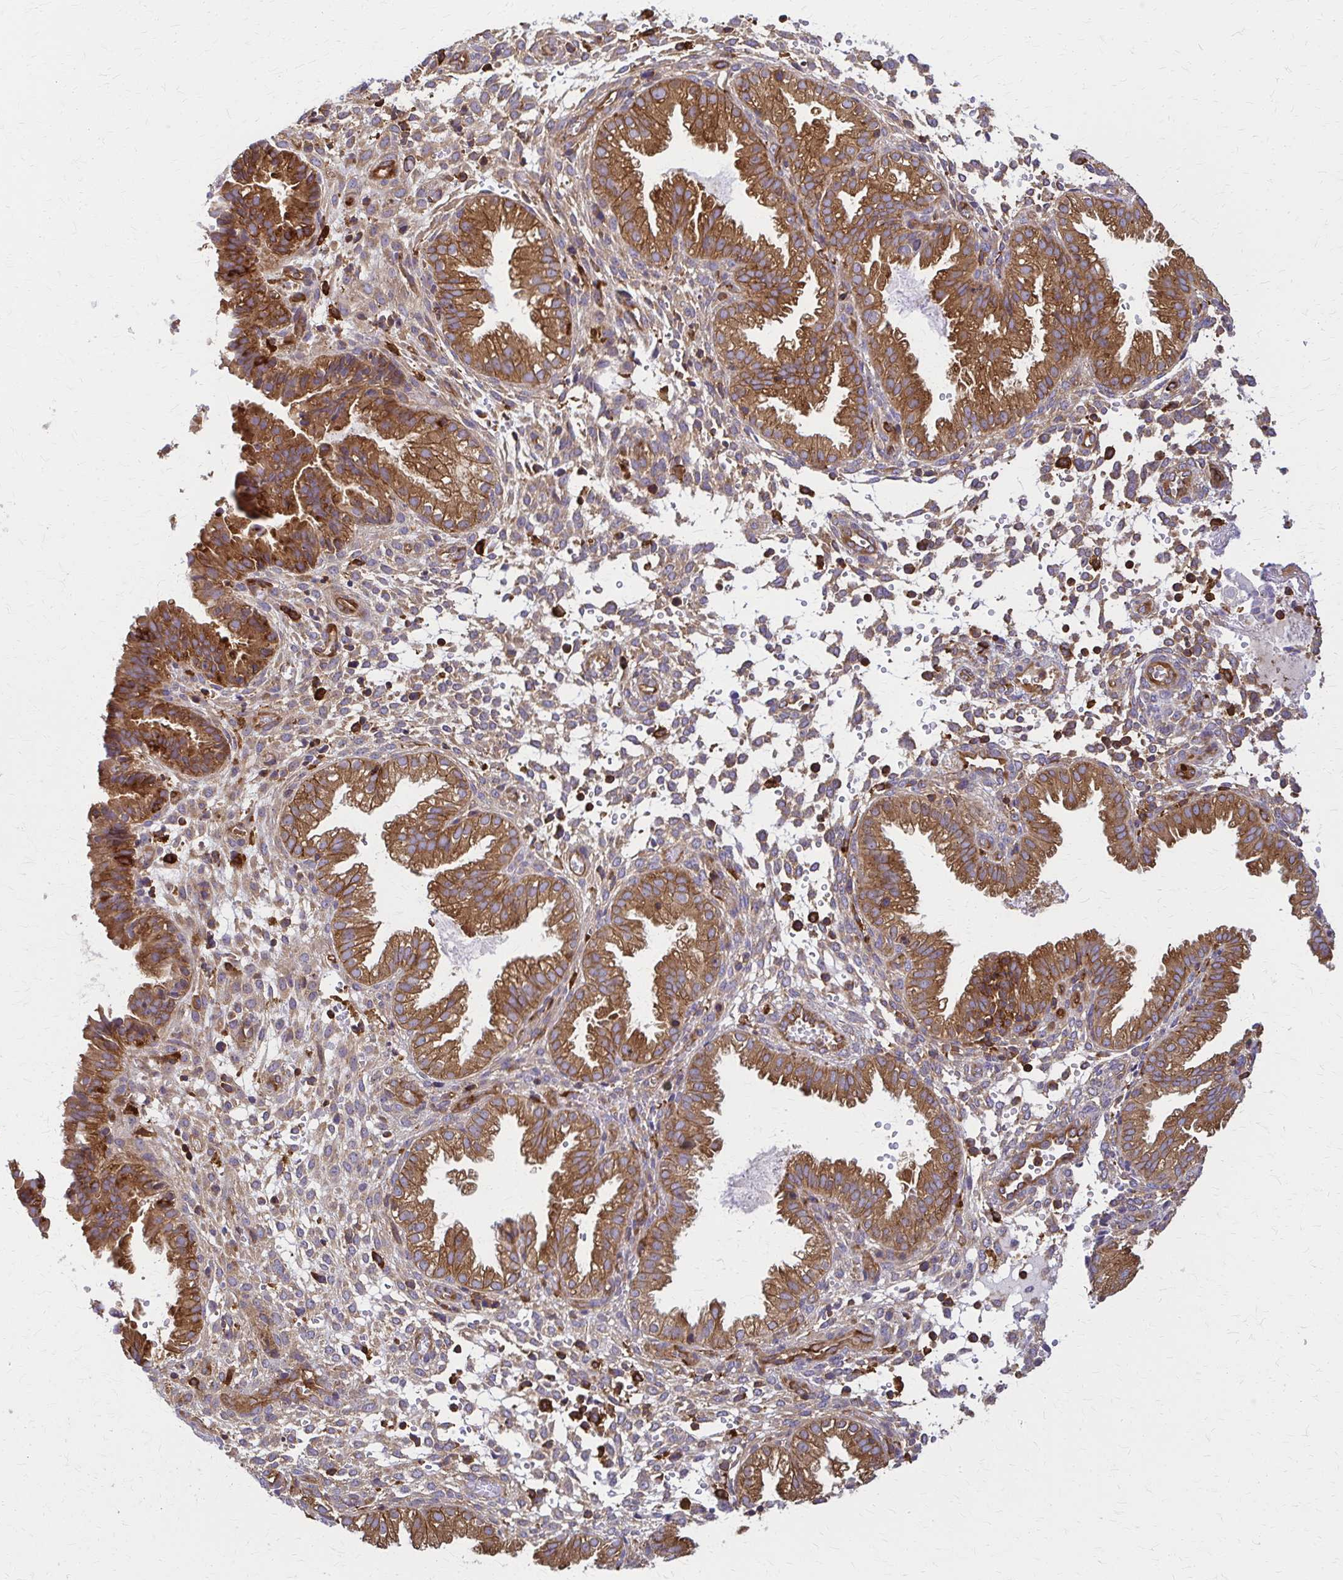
{"staining": {"intensity": "moderate", "quantity": "25%-75%", "location": "cytoplasmic/membranous"}, "tissue": "endometrium", "cell_type": "Cells in endometrial stroma", "image_type": "normal", "snomed": [{"axis": "morphology", "description": "Normal tissue, NOS"}, {"axis": "topography", "description": "Endometrium"}], "caption": "This is a histology image of IHC staining of normal endometrium, which shows moderate positivity in the cytoplasmic/membranous of cells in endometrial stroma.", "gene": "WASF2", "patient": {"sex": "female", "age": 33}}